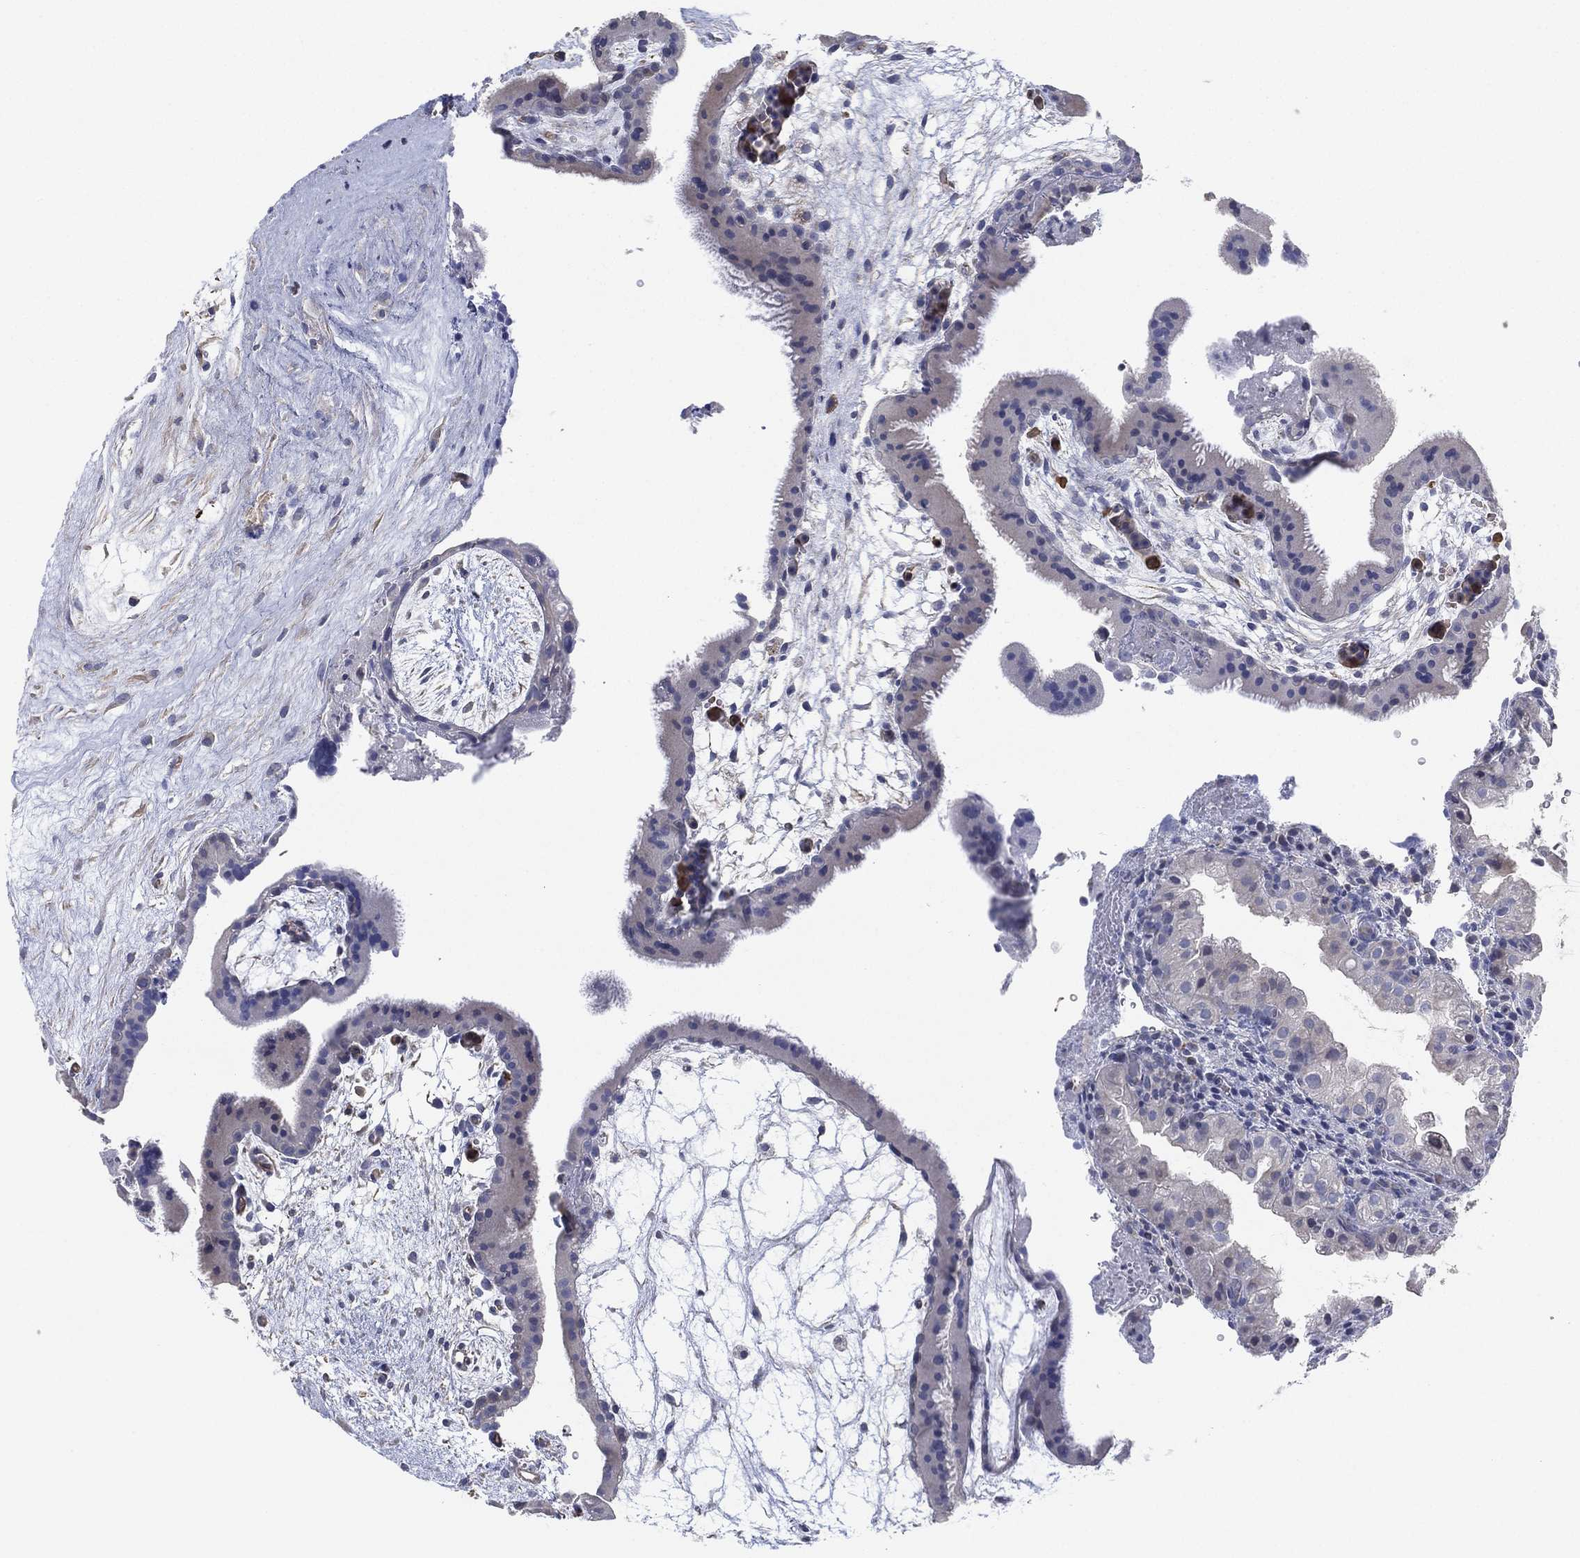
{"staining": {"intensity": "negative", "quantity": "none", "location": "none"}, "tissue": "placenta", "cell_type": "Decidual cells", "image_type": "normal", "snomed": [{"axis": "morphology", "description": "Normal tissue, NOS"}, {"axis": "topography", "description": "Placenta"}], "caption": "Unremarkable placenta was stained to show a protein in brown. There is no significant staining in decidual cells. The staining was performed using DAB to visualize the protein expression in brown, while the nuclei were stained in blue with hematoxylin (Magnification: 20x).", "gene": "CFTR", "patient": {"sex": "female", "age": 19}}